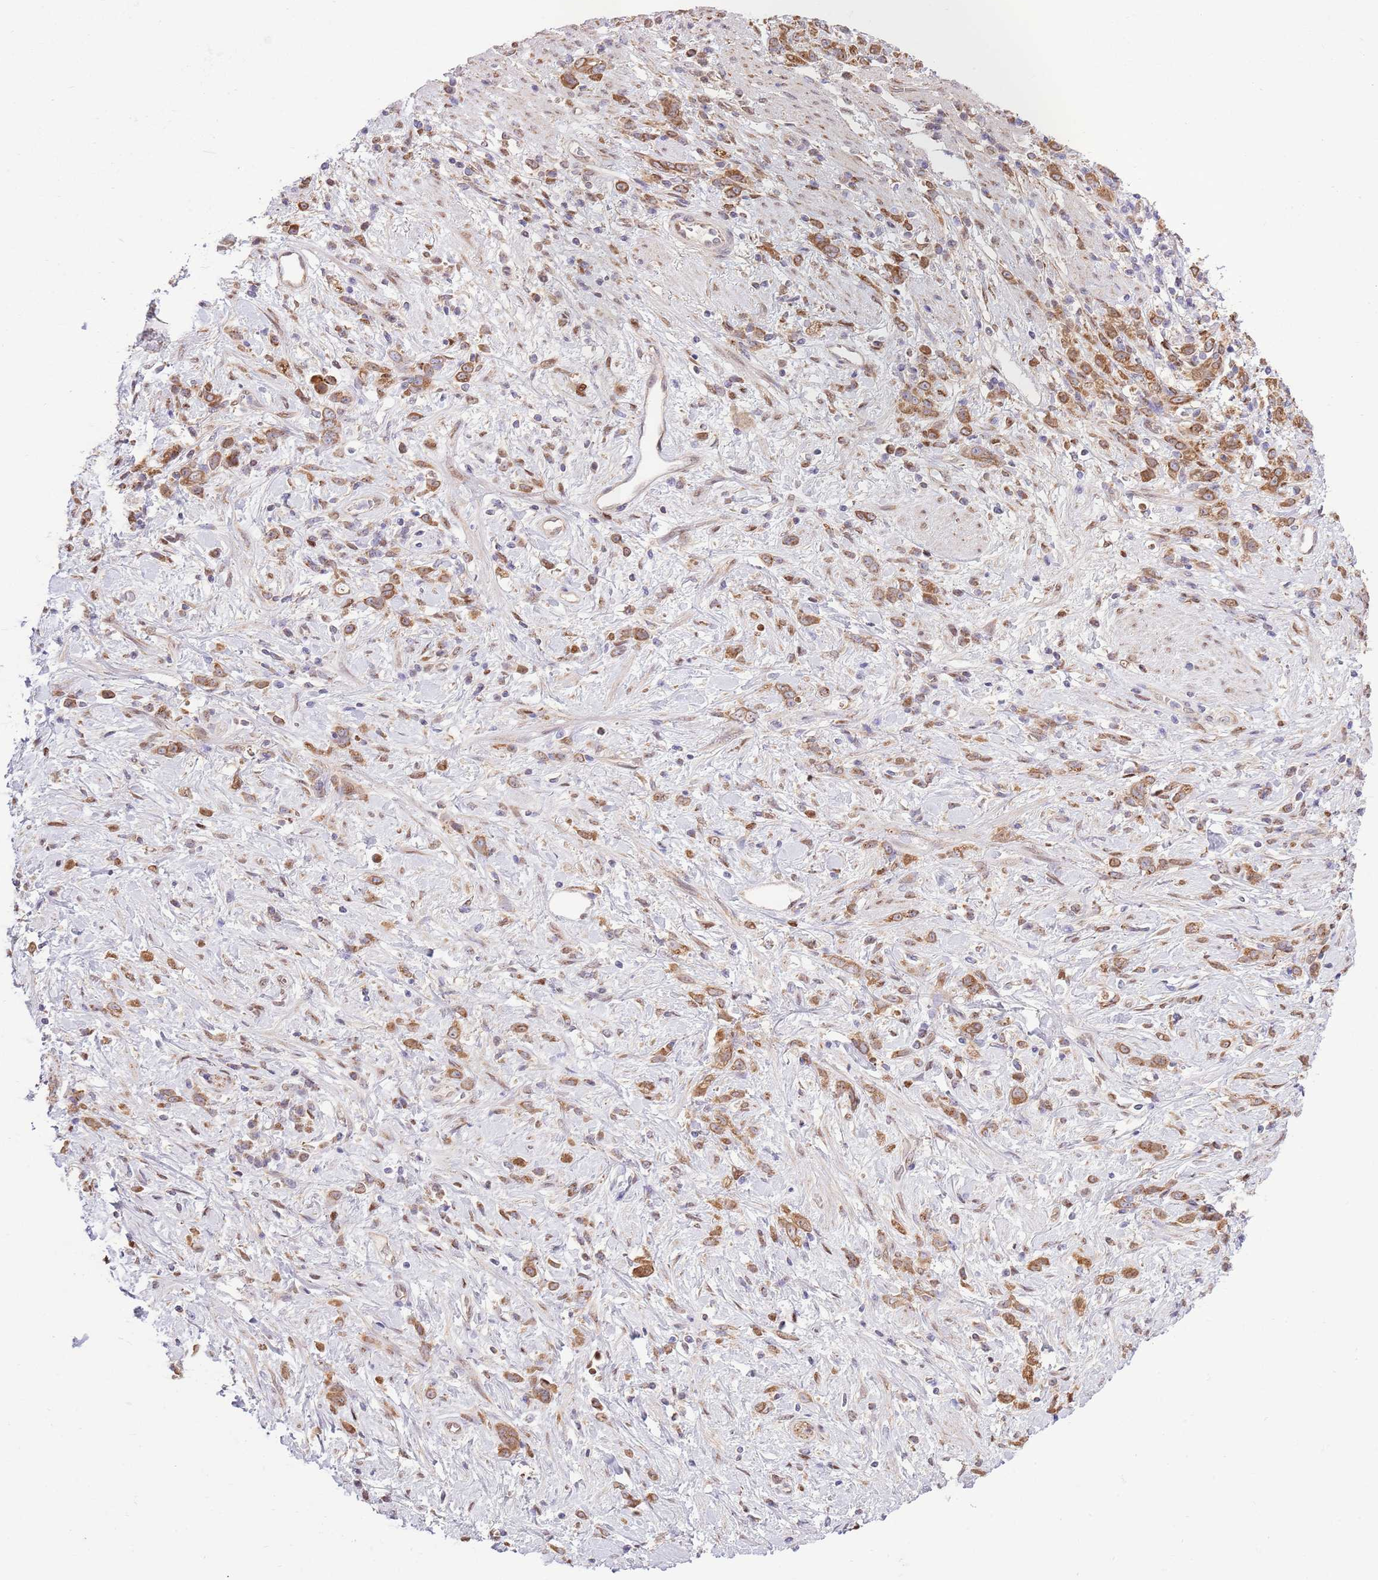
{"staining": {"intensity": "moderate", "quantity": ">75%", "location": "cytoplasmic/membranous"}, "tissue": "stomach cancer", "cell_type": "Tumor cells", "image_type": "cancer", "snomed": [{"axis": "morphology", "description": "Adenocarcinoma, NOS"}, {"axis": "topography", "description": "Stomach"}], "caption": "Moderate cytoplasmic/membranous expression for a protein is identified in approximately >75% of tumor cells of stomach cancer using immunohistochemistry (IHC).", "gene": "ARL2BP", "patient": {"sex": "female", "age": 60}}